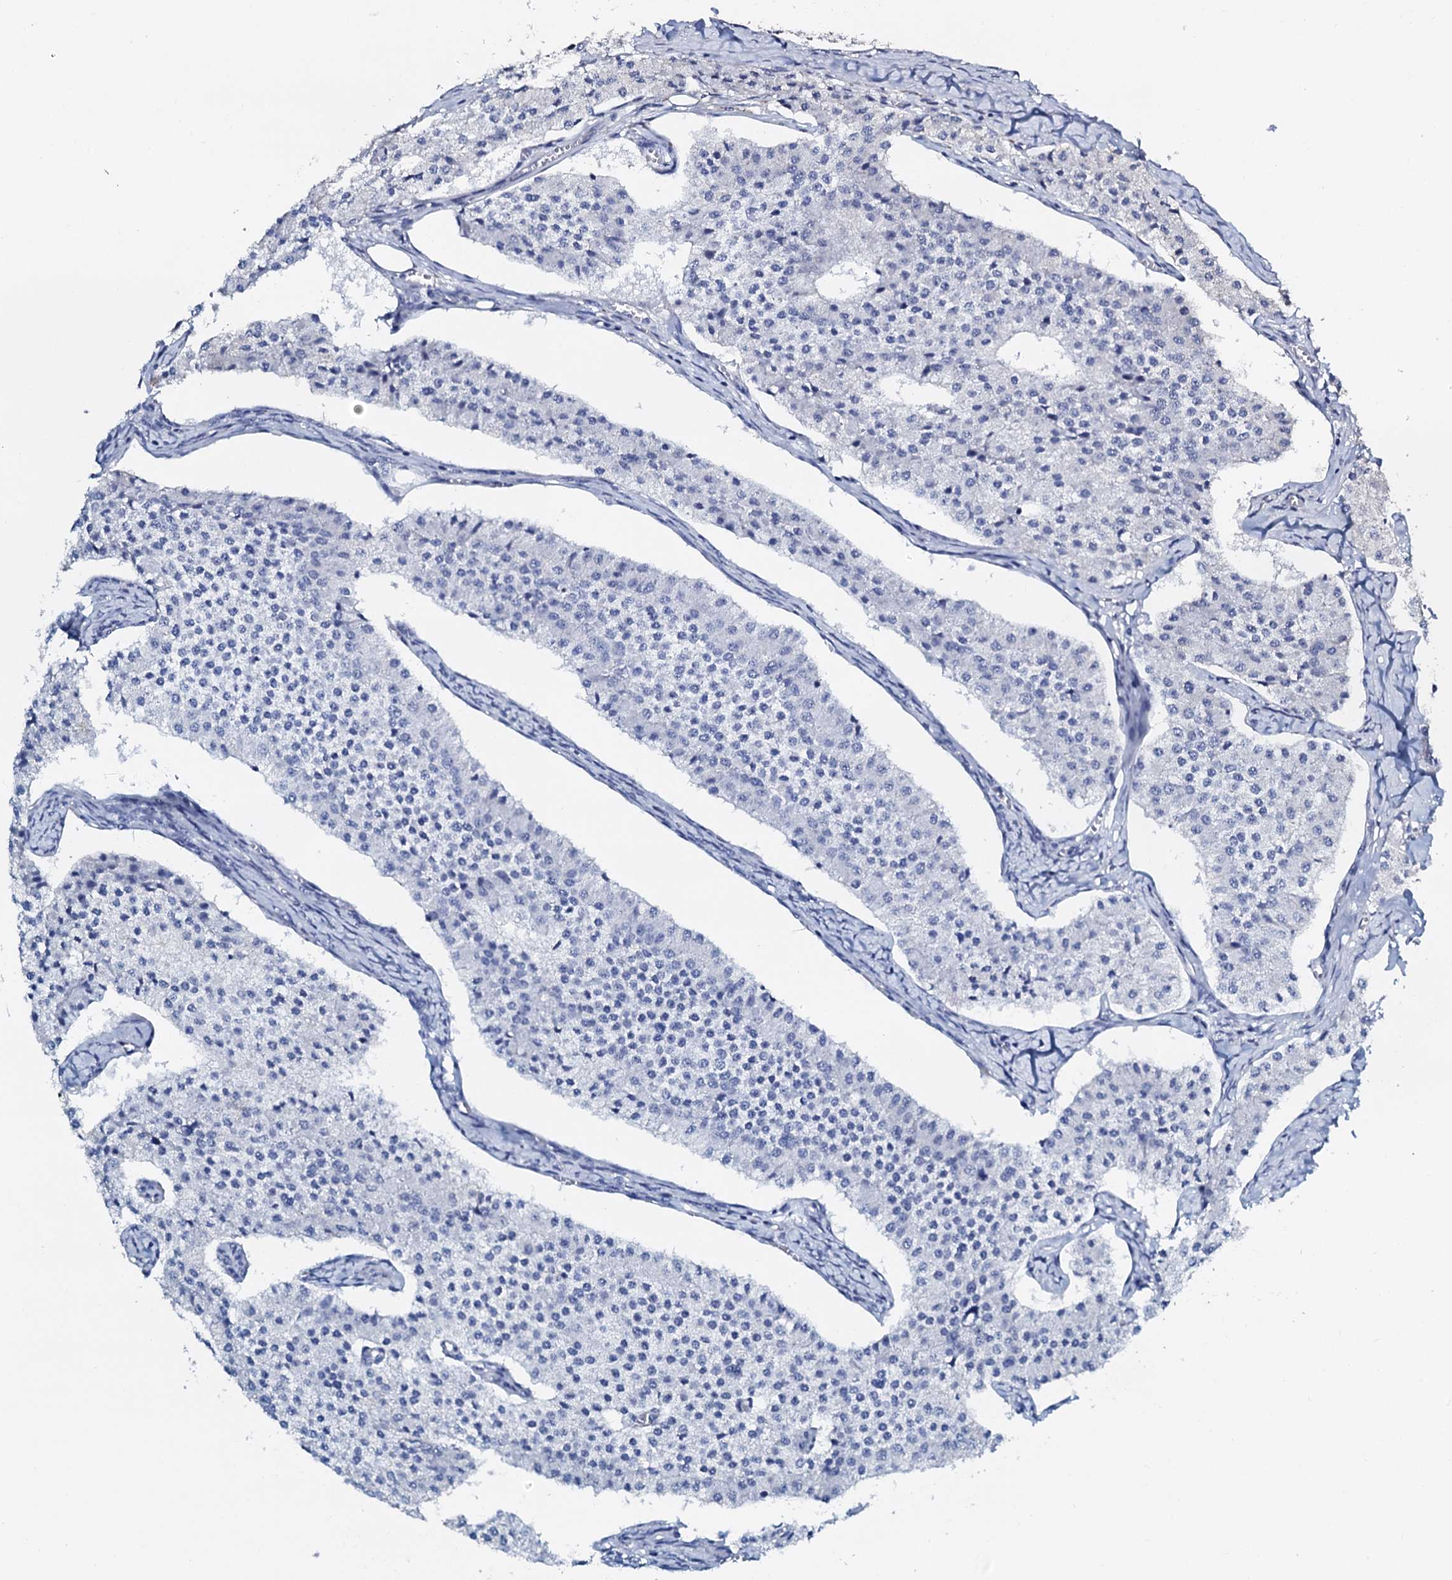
{"staining": {"intensity": "negative", "quantity": "none", "location": "none"}, "tissue": "carcinoid", "cell_type": "Tumor cells", "image_type": "cancer", "snomed": [{"axis": "morphology", "description": "Carcinoid, malignant, NOS"}, {"axis": "topography", "description": "Colon"}], "caption": "Tumor cells show no significant positivity in carcinoid.", "gene": "AMER2", "patient": {"sex": "female", "age": 52}}